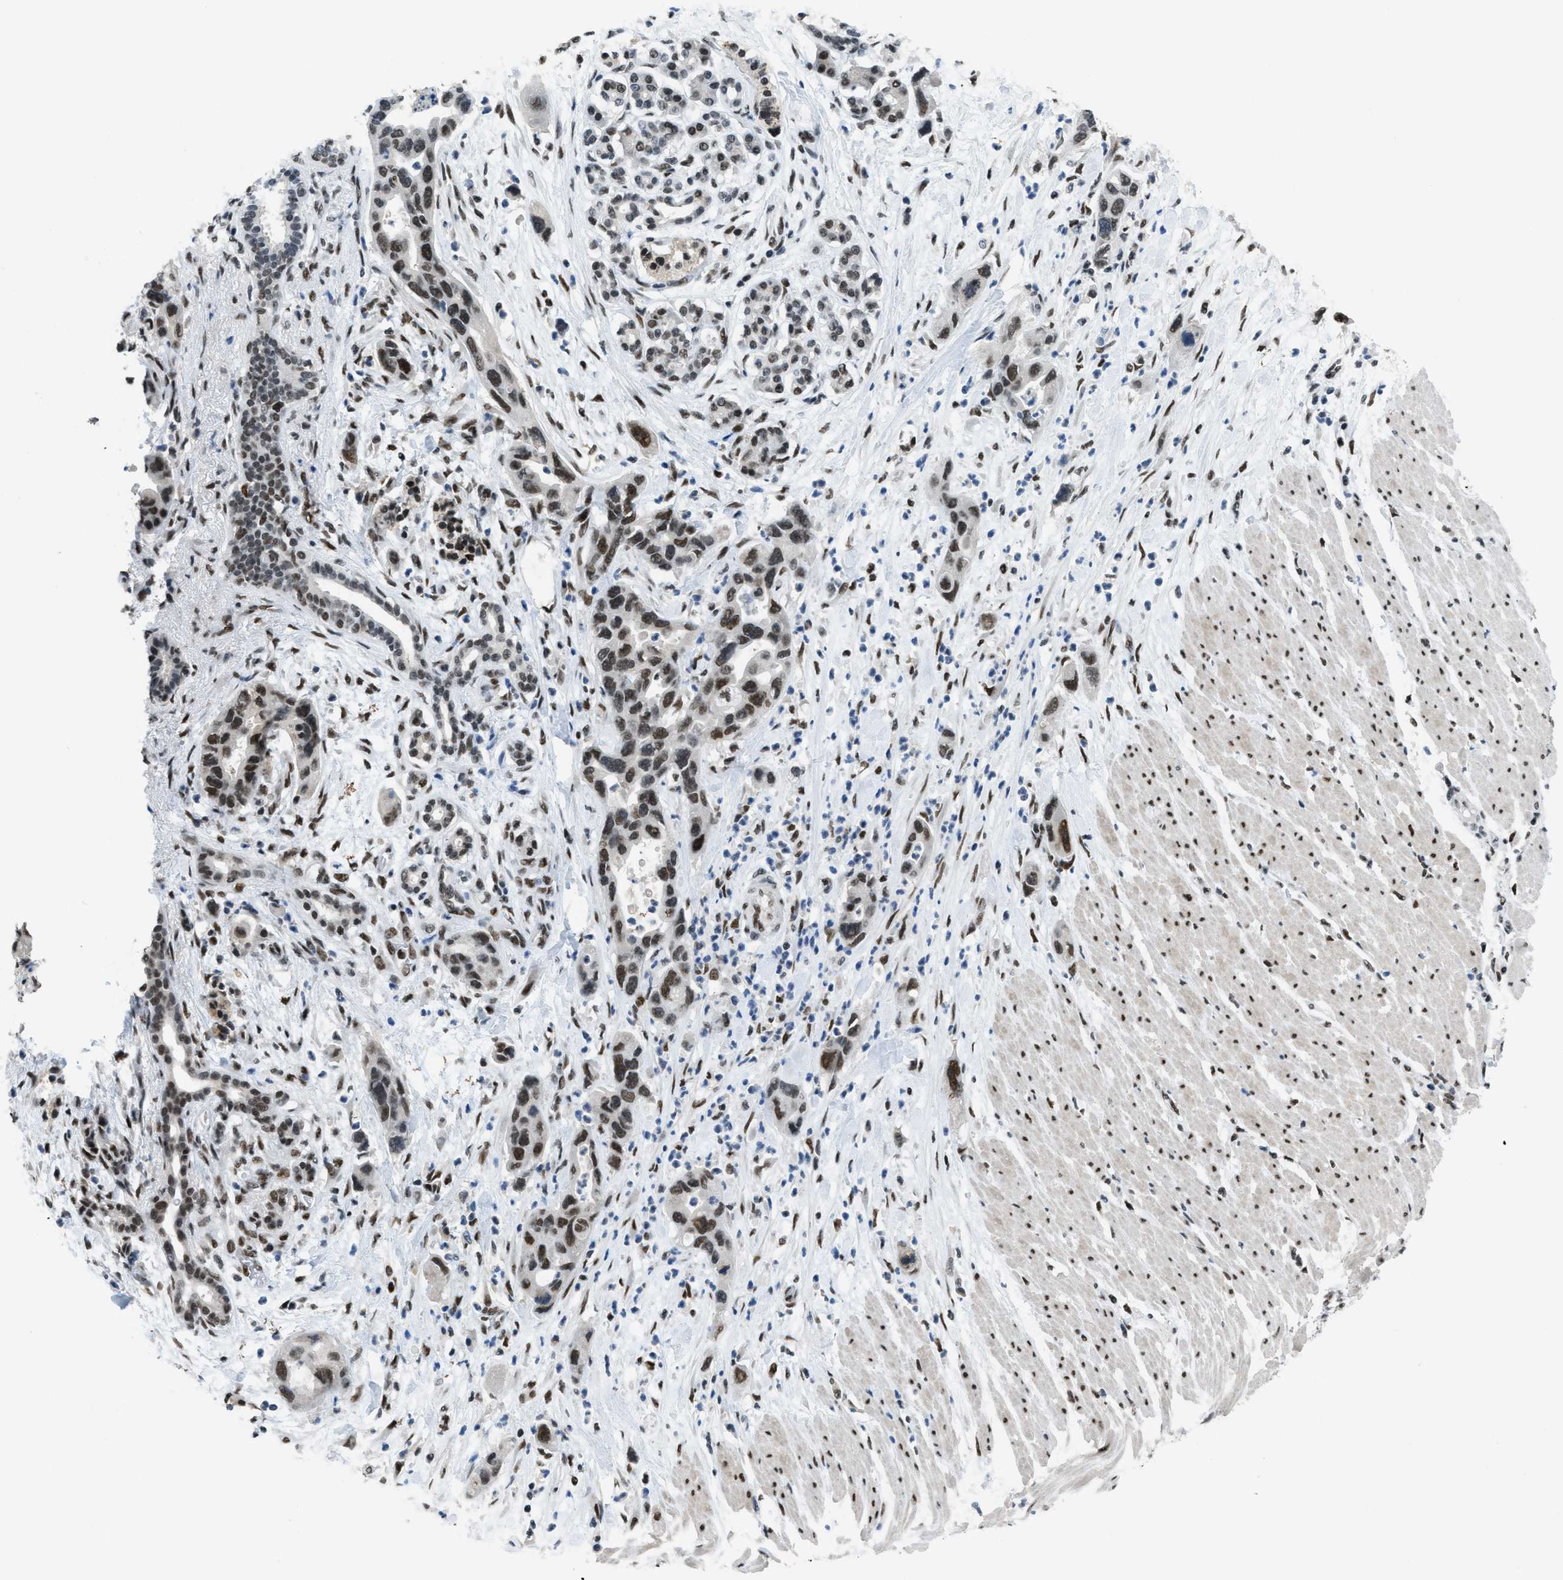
{"staining": {"intensity": "moderate", "quantity": ">75%", "location": "nuclear"}, "tissue": "pancreatic cancer", "cell_type": "Tumor cells", "image_type": "cancer", "snomed": [{"axis": "morphology", "description": "Normal tissue, NOS"}, {"axis": "morphology", "description": "Adenocarcinoma, NOS"}, {"axis": "topography", "description": "Pancreas"}], "caption": "This image exhibits IHC staining of pancreatic cancer, with medium moderate nuclear staining in about >75% of tumor cells.", "gene": "GATAD2B", "patient": {"sex": "female", "age": 71}}